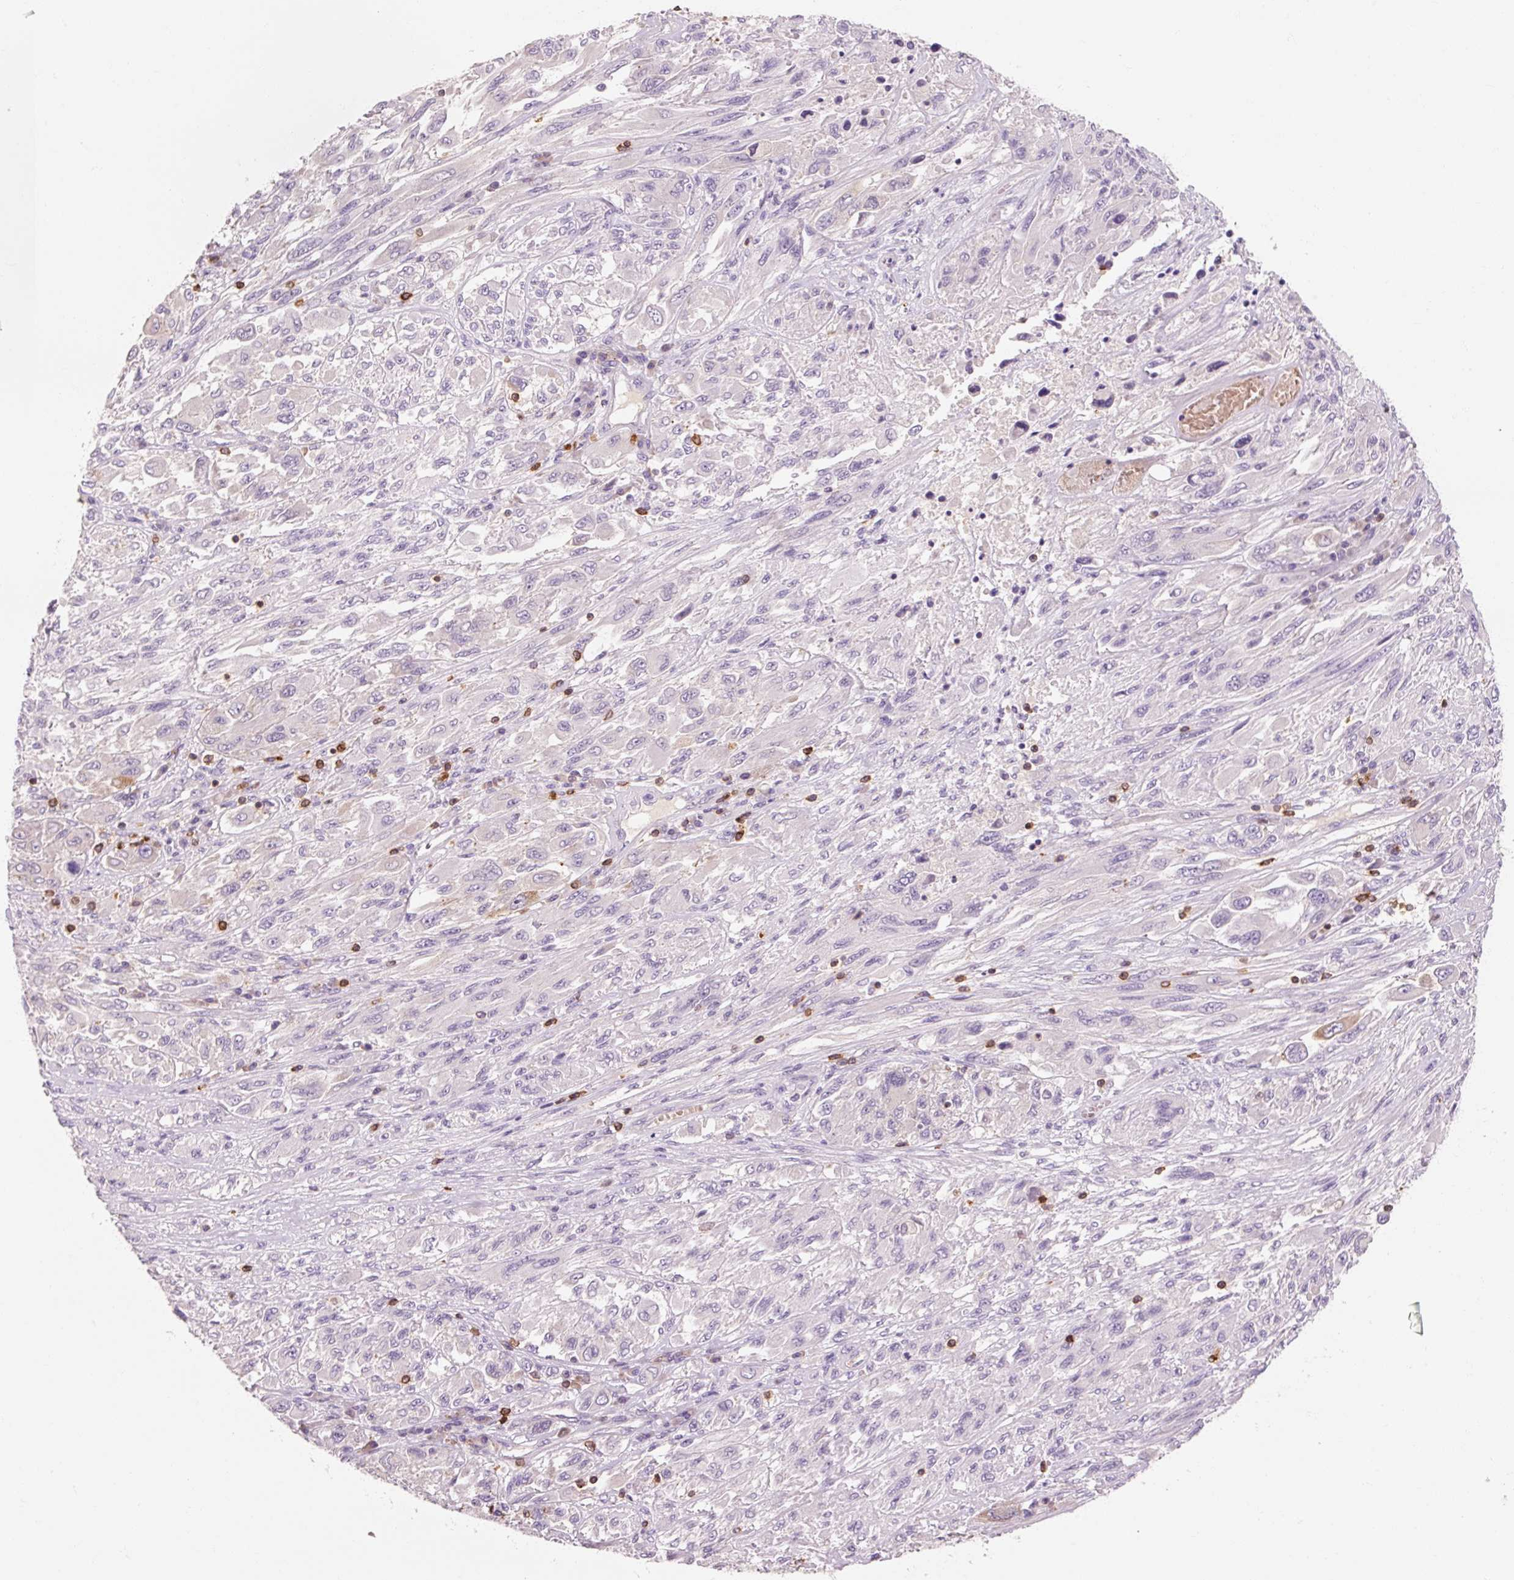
{"staining": {"intensity": "negative", "quantity": "none", "location": "none"}, "tissue": "melanoma", "cell_type": "Tumor cells", "image_type": "cancer", "snomed": [{"axis": "morphology", "description": "Malignant melanoma, NOS"}, {"axis": "topography", "description": "Skin"}], "caption": "A photomicrograph of human malignant melanoma is negative for staining in tumor cells. Brightfield microscopy of immunohistochemistry (IHC) stained with DAB (3,3'-diaminobenzidine) (brown) and hematoxylin (blue), captured at high magnification.", "gene": "OR8K1", "patient": {"sex": "female", "age": 91}}